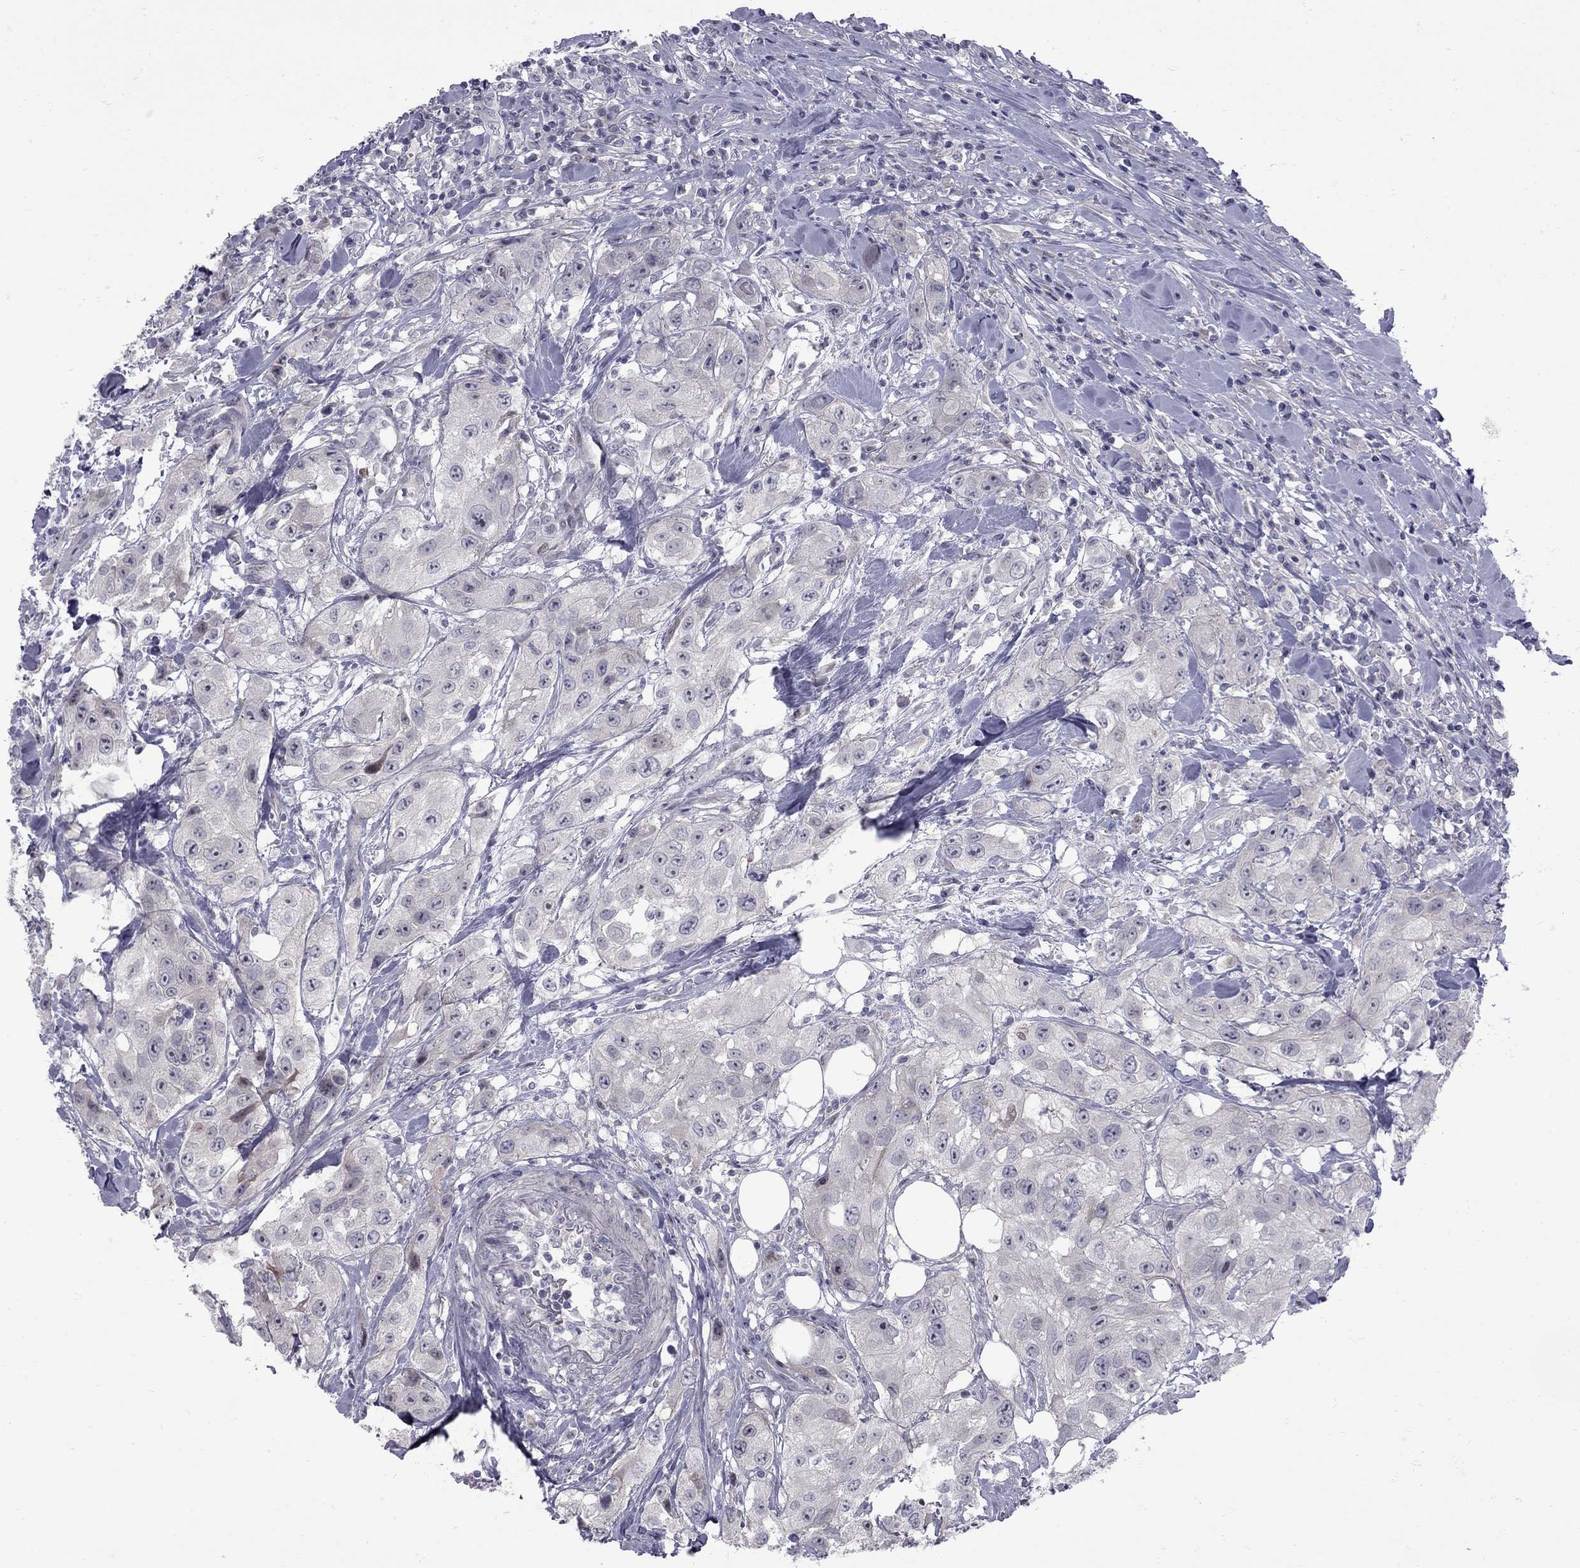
{"staining": {"intensity": "negative", "quantity": "none", "location": "none"}, "tissue": "urothelial cancer", "cell_type": "Tumor cells", "image_type": "cancer", "snomed": [{"axis": "morphology", "description": "Urothelial carcinoma, High grade"}, {"axis": "topography", "description": "Urinary bladder"}], "caption": "Tumor cells are negative for protein expression in human high-grade urothelial carcinoma.", "gene": "NRARP", "patient": {"sex": "male", "age": 79}}